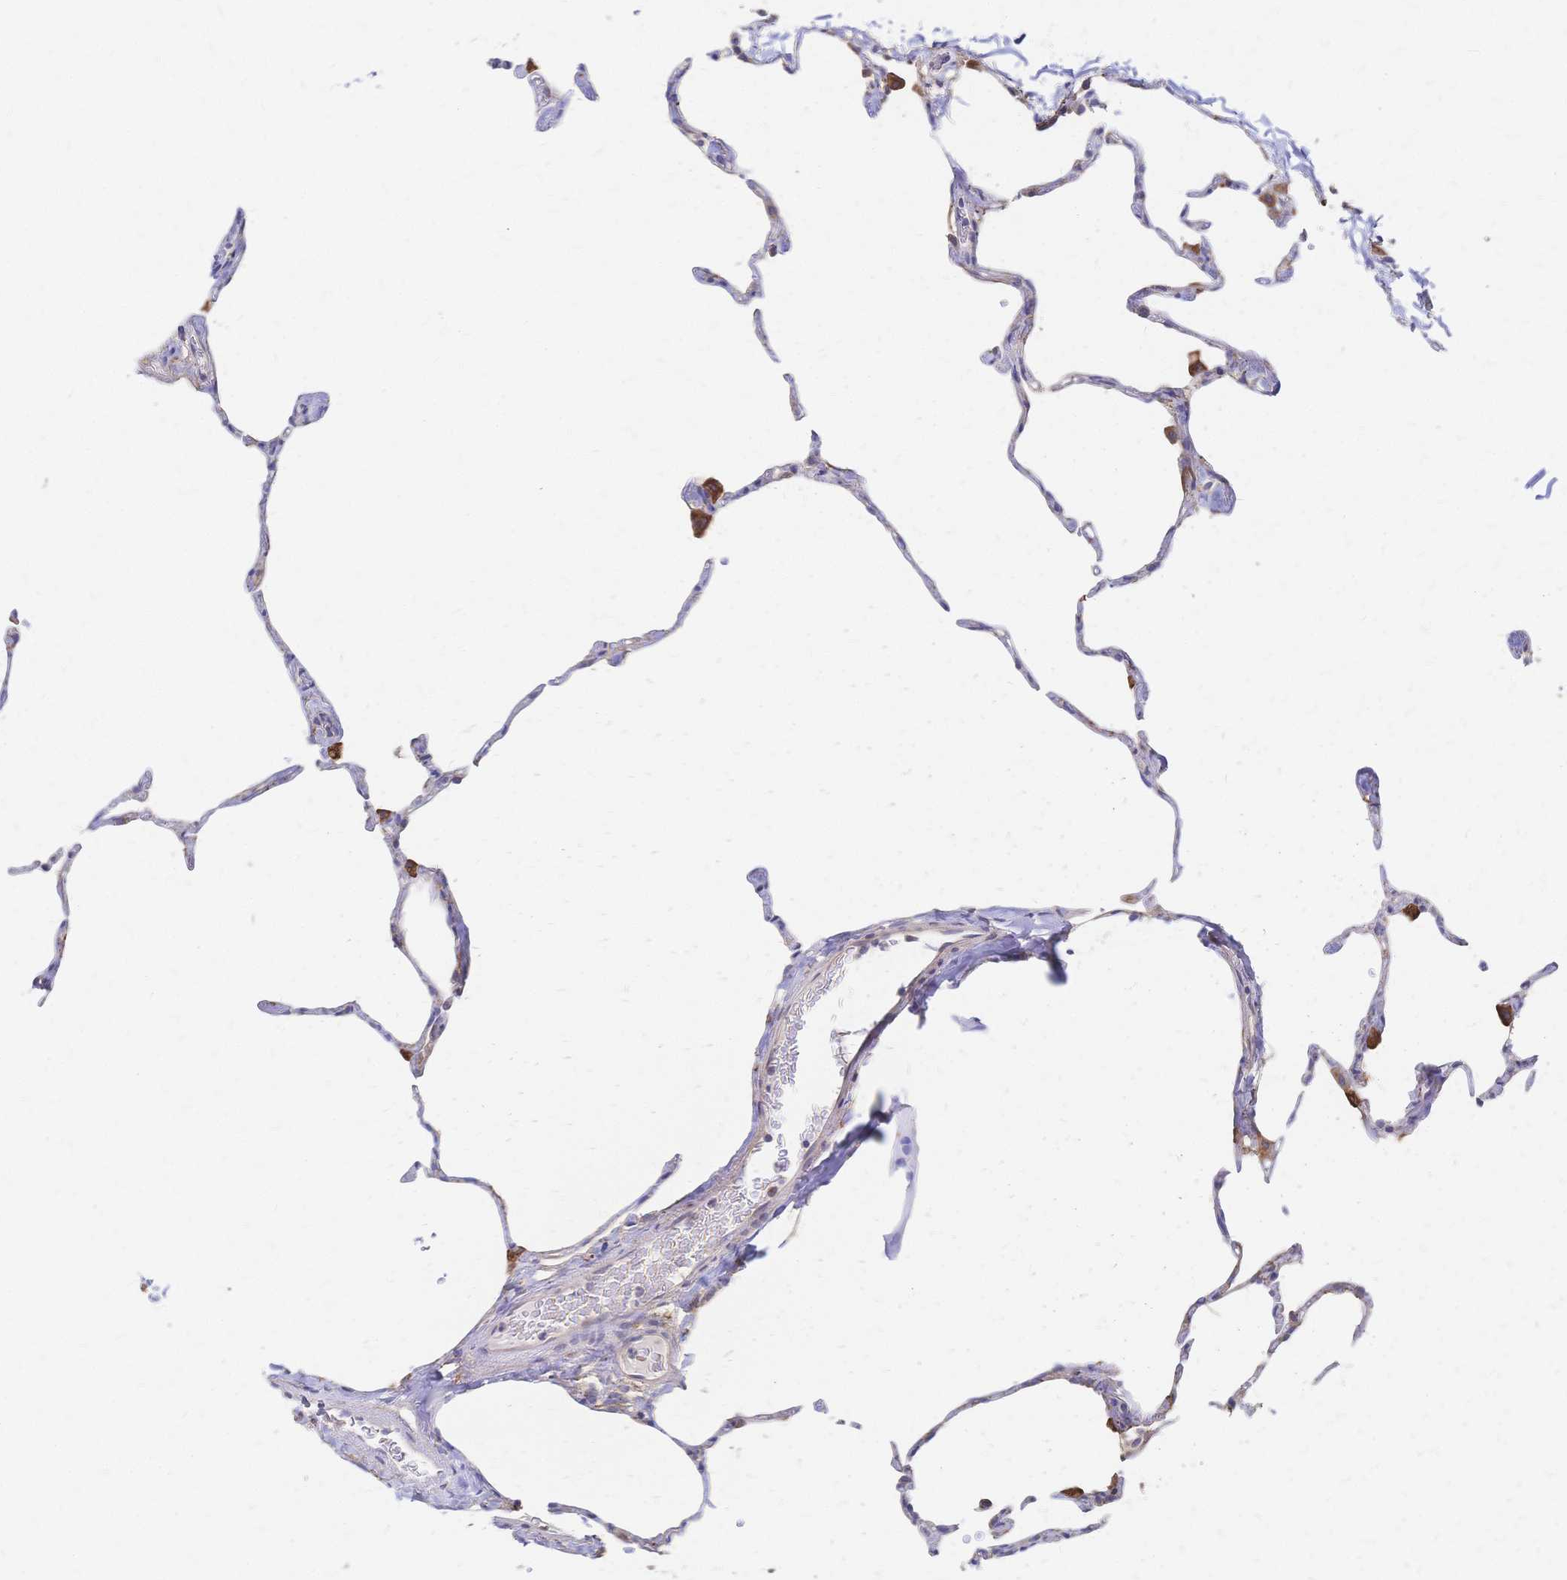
{"staining": {"intensity": "moderate", "quantity": "<25%", "location": "cytoplasmic/membranous"}, "tissue": "lung", "cell_type": "Alveolar cells", "image_type": "normal", "snomed": [{"axis": "morphology", "description": "Normal tissue, NOS"}, {"axis": "topography", "description": "Lung"}], "caption": "A histopathology image of lung stained for a protein shows moderate cytoplasmic/membranous brown staining in alveolar cells. The protein is shown in brown color, while the nuclei are stained blue.", "gene": "SLC5A1", "patient": {"sex": "male", "age": 65}}